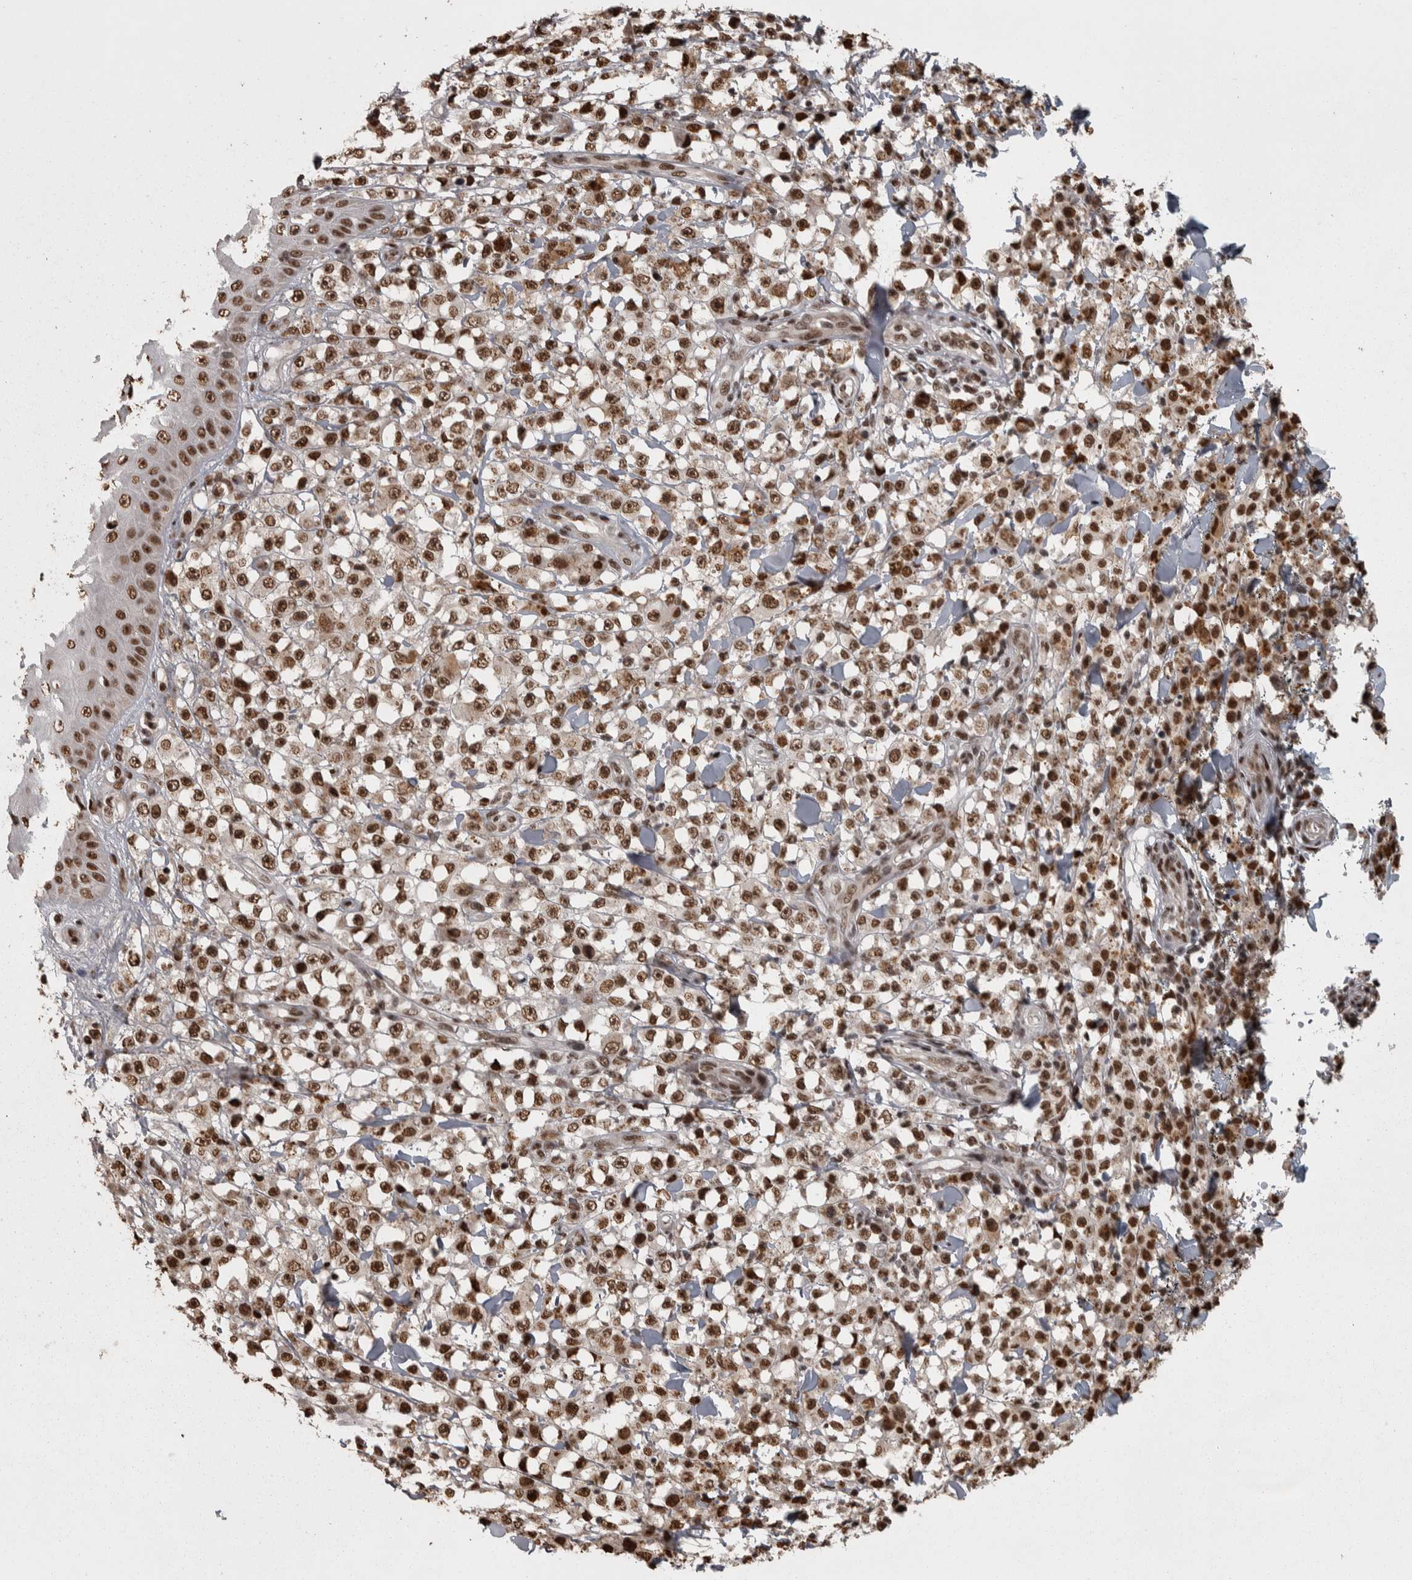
{"staining": {"intensity": "strong", "quantity": ">75%", "location": "nuclear"}, "tissue": "melanoma", "cell_type": "Tumor cells", "image_type": "cancer", "snomed": [{"axis": "morphology", "description": "Malignant melanoma, NOS"}, {"axis": "topography", "description": "Skin"}], "caption": "A brown stain shows strong nuclear positivity of a protein in malignant melanoma tumor cells.", "gene": "ZFHX4", "patient": {"sex": "female", "age": 82}}